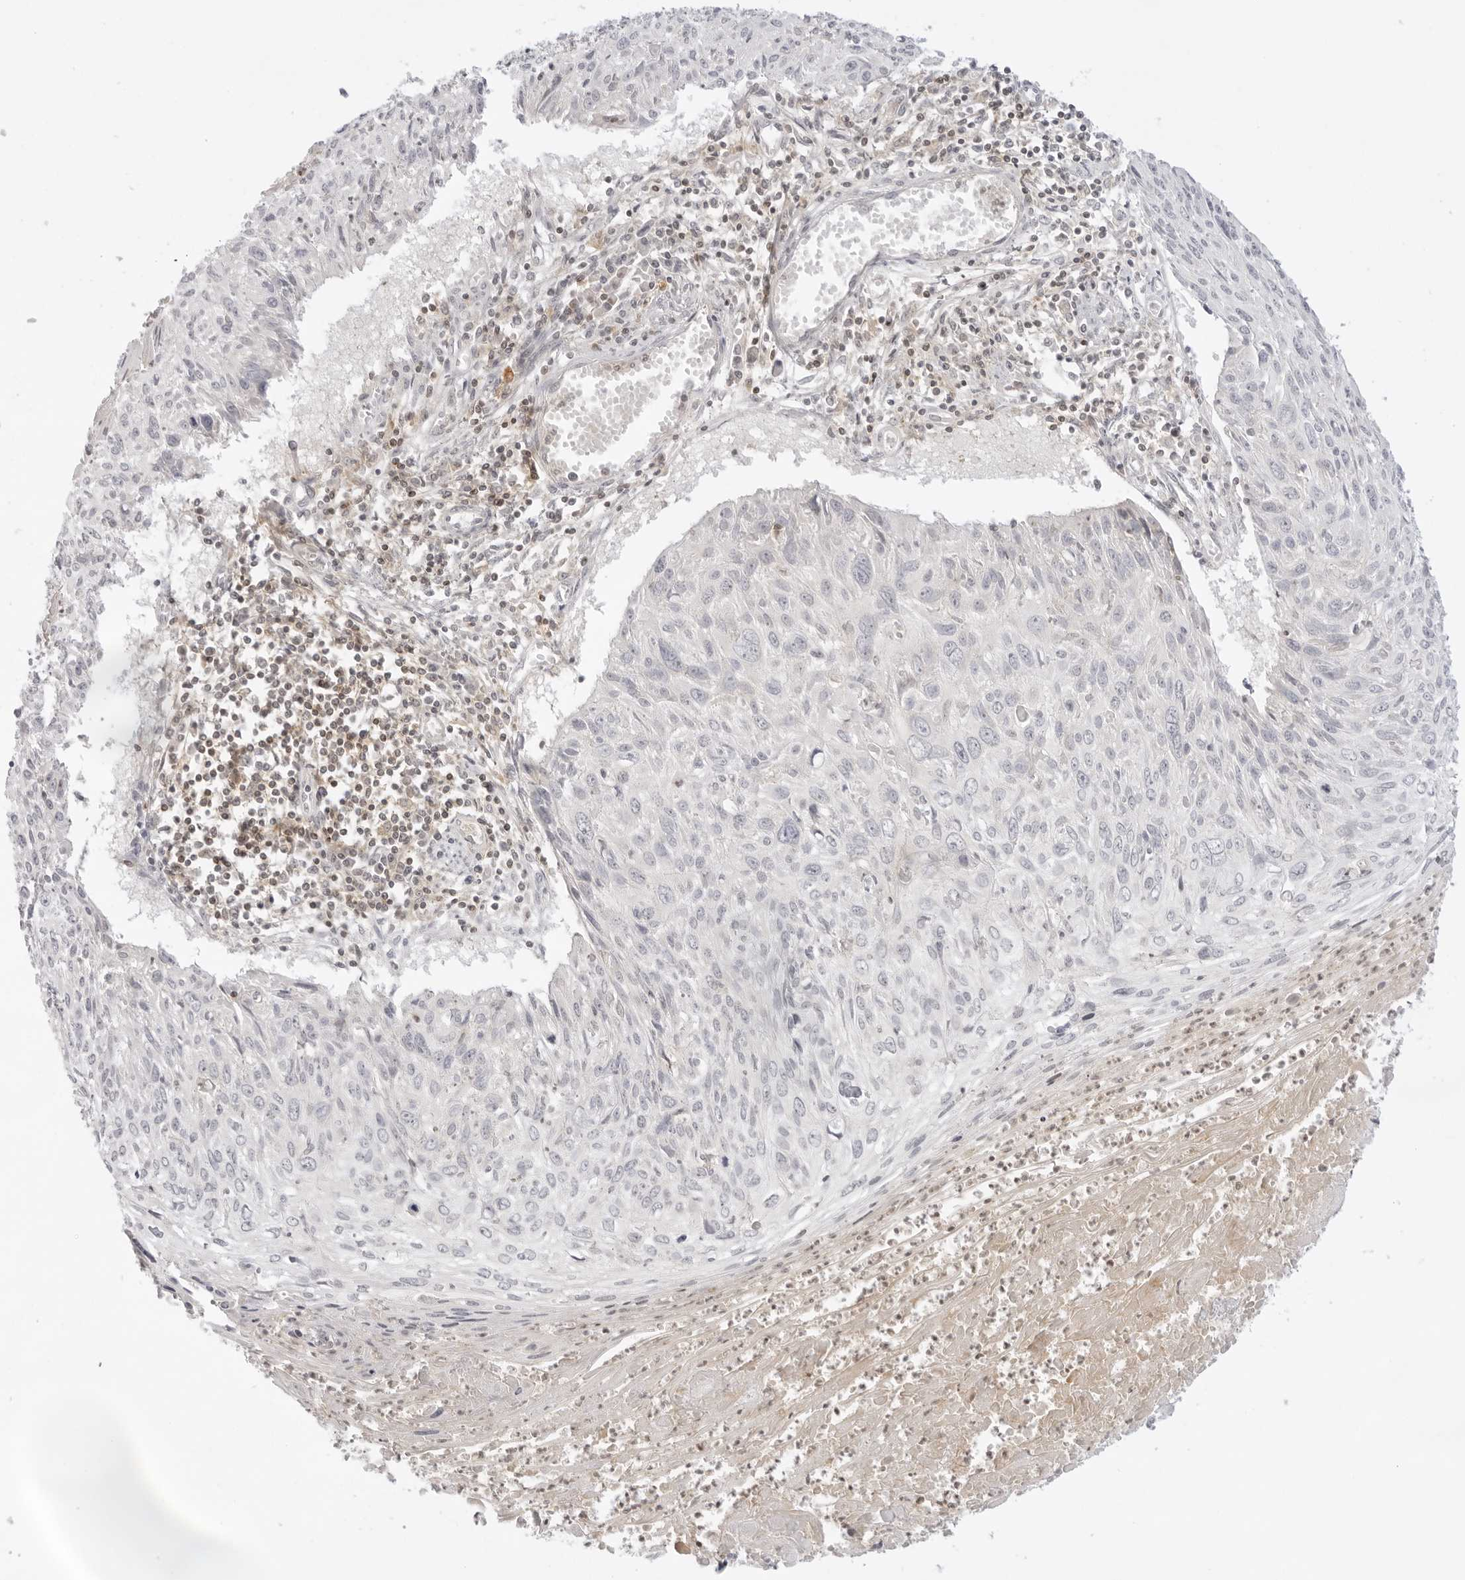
{"staining": {"intensity": "negative", "quantity": "none", "location": "none"}, "tissue": "cervical cancer", "cell_type": "Tumor cells", "image_type": "cancer", "snomed": [{"axis": "morphology", "description": "Squamous cell carcinoma, NOS"}, {"axis": "topography", "description": "Cervix"}], "caption": "A photomicrograph of cervical cancer stained for a protein shows no brown staining in tumor cells.", "gene": "TNFRSF14", "patient": {"sex": "female", "age": 51}}